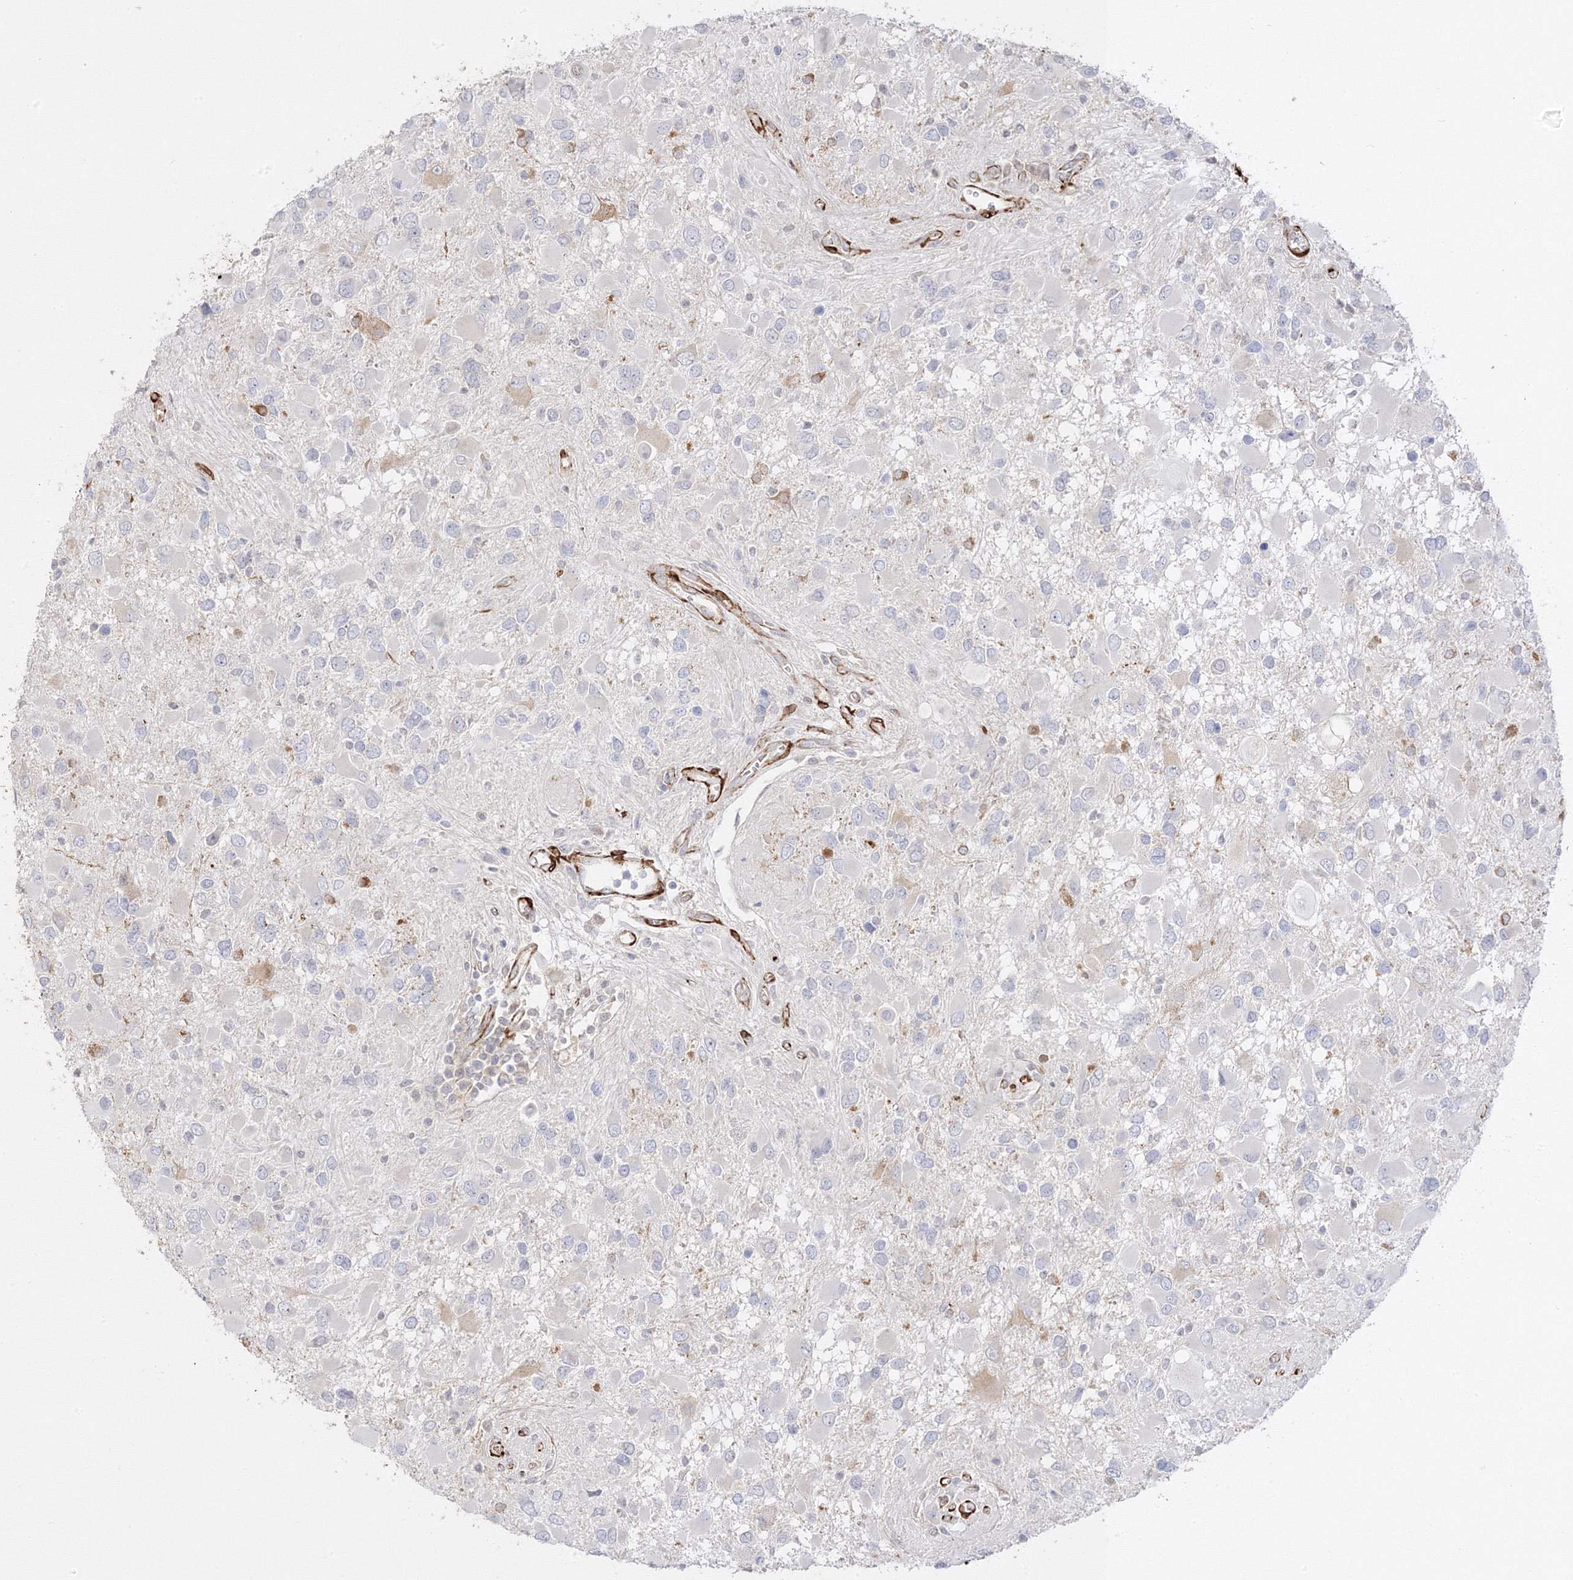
{"staining": {"intensity": "negative", "quantity": "none", "location": "none"}, "tissue": "glioma", "cell_type": "Tumor cells", "image_type": "cancer", "snomed": [{"axis": "morphology", "description": "Glioma, malignant, High grade"}, {"axis": "topography", "description": "Brain"}], "caption": "Malignant high-grade glioma stained for a protein using immunohistochemistry demonstrates no expression tumor cells.", "gene": "C2CD2", "patient": {"sex": "male", "age": 53}}